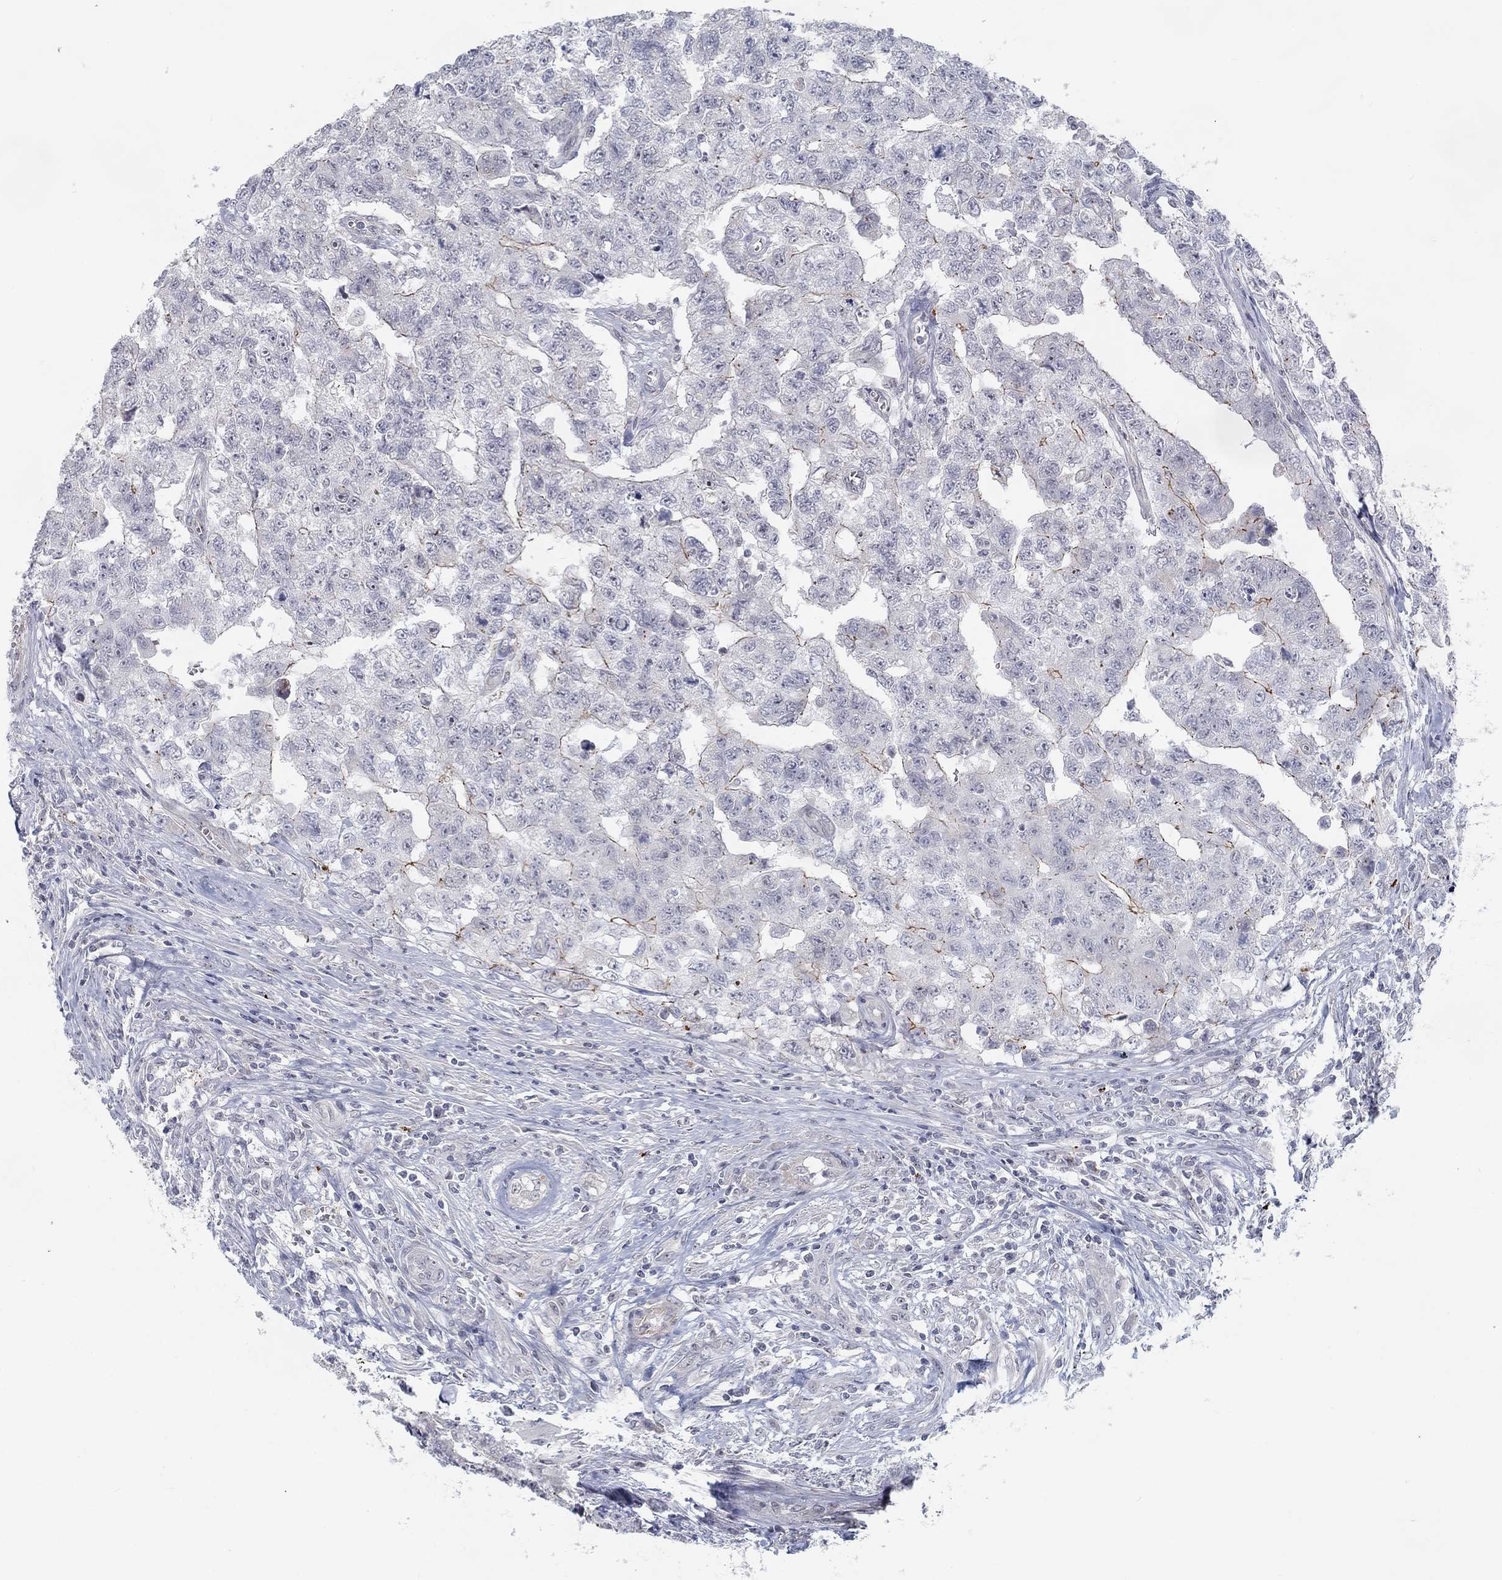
{"staining": {"intensity": "moderate", "quantity": "<25%", "location": "cytoplasmic/membranous"}, "tissue": "testis cancer", "cell_type": "Tumor cells", "image_type": "cancer", "snomed": [{"axis": "morphology", "description": "Carcinoma, Embryonal, NOS"}, {"axis": "topography", "description": "Testis"}], "caption": "Immunohistochemistry (IHC) histopathology image of human embryonal carcinoma (testis) stained for a protein (brown), which shows low levels of moderate cytoplasmic/membranous positivity in about <25% of tumor cells.", "gene": "MTSS2", "patient": {"sex": "male", "age": 24}}